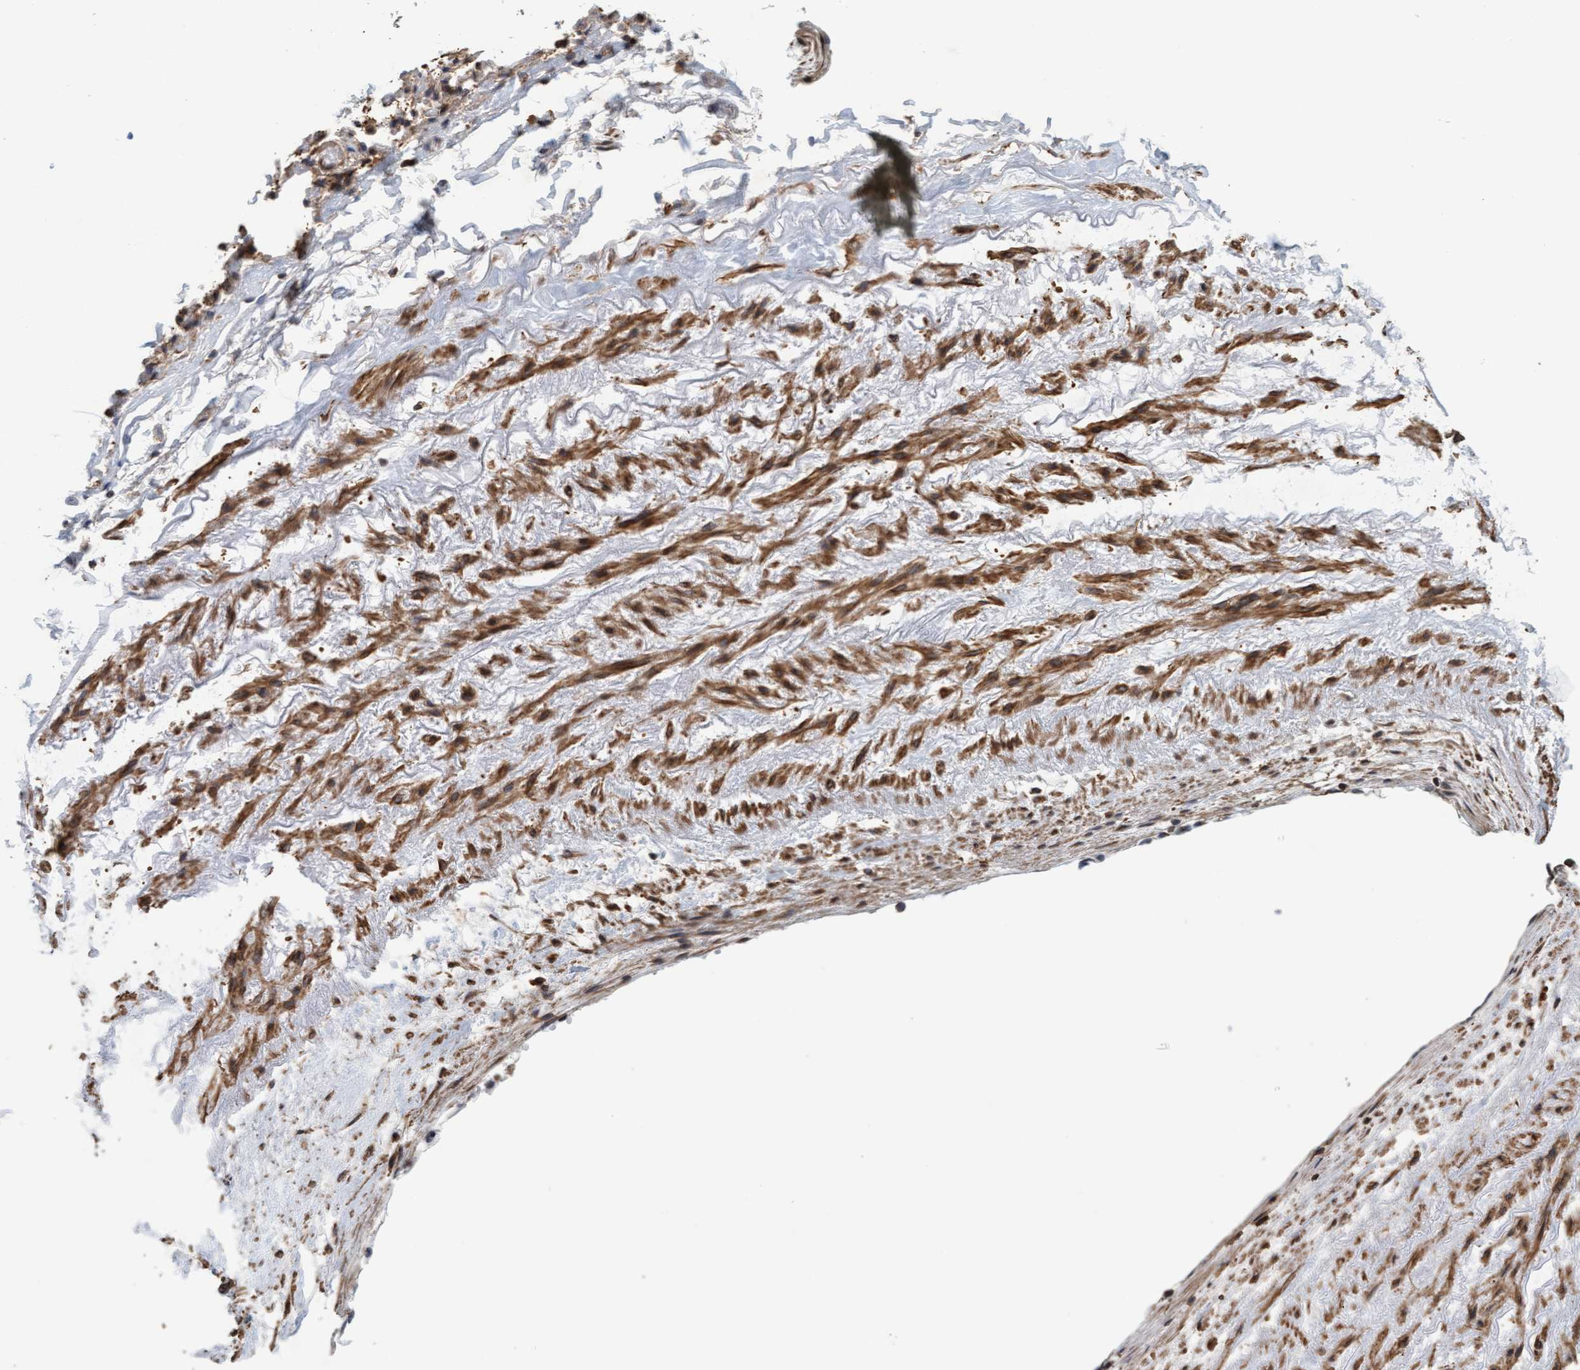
{"staining": {"intensity": "moderate", "quantity": ">75%", "location": "cytoplasmic/membranous"}, "tissue": "adipose tissue", "cell_type": "Adipocytes", "image_type": "normal", "snomed": [{"axis": "morphology", "description": "Normal tissue, NOS"}, {"axis": "topography", "description": "Cartilage tissue"}, {"axis": "topography", "description": "Lung"}], "caption": "IHC micrograph of normal adipose tissue: adipose tissue stained using immunohistochemistry (IHC) reveals medium levels of moderate protein expression localized specifically in the cytoplasmic/membranous of adipocytes, appearing as a cytoplasmic/membranous brown color.", "gene": "FXR2", "patient": {"sex": "female", "age": 77}}